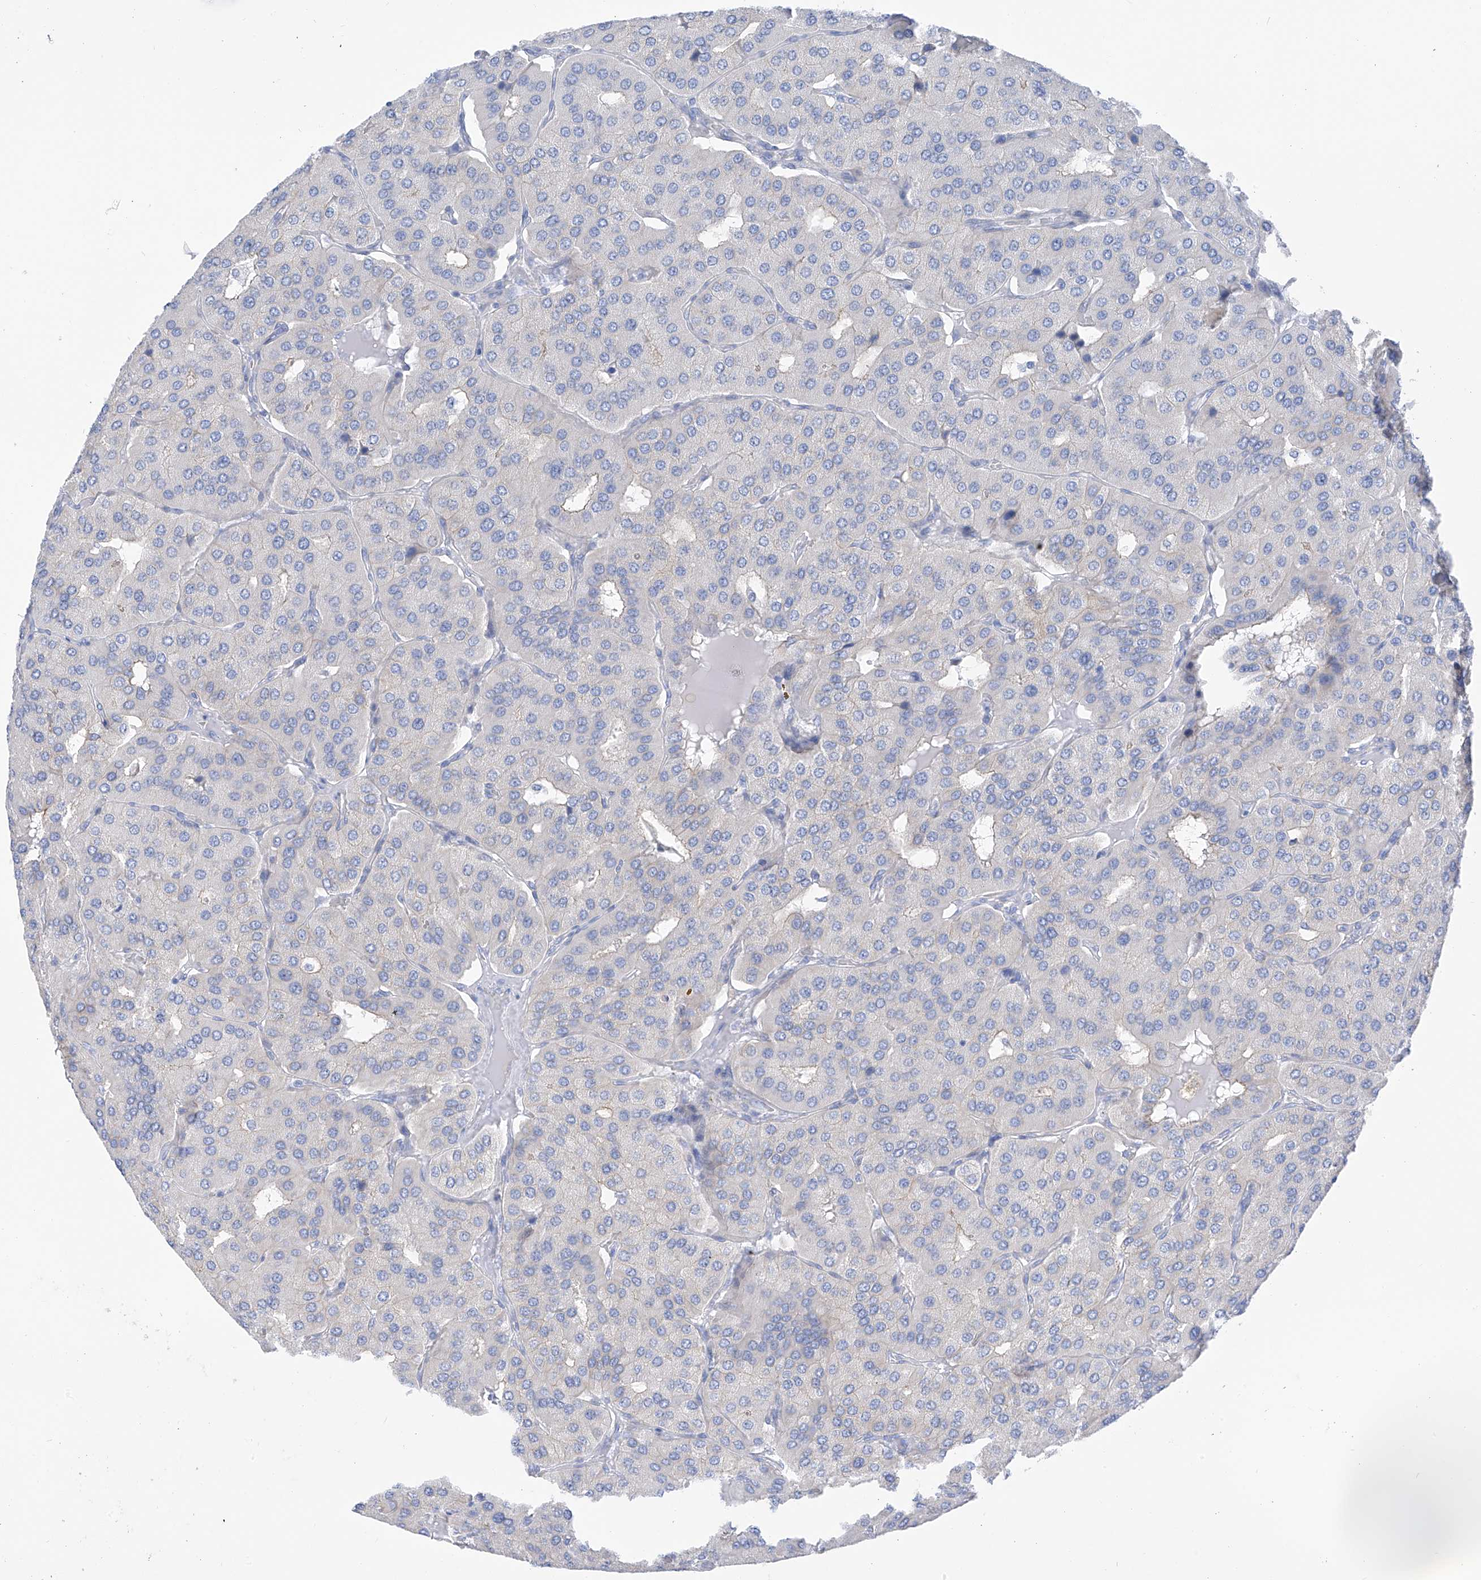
{"staining": {"intensity": "negative", "quantity": "none", "location": "none"}, "tissue": "parathyroid gland", "cell_type": "Glandular cells", "image_type": "normal", "snomed": [{"axis": "morphology", "description": "Normal tissue, NOS"}, {"axis": "morphology", "description": "Adenoma, NOS"}, {"axis": "topography", "description": "Parathyroid gland"}], "caption": "Human parathyroid gland stained for a protein using immunohistochemistry (IHC) exhibits no staining in glandular cells.", "gene": "PIK3C2B", "patient": {"sex": "female", "age": 86}}